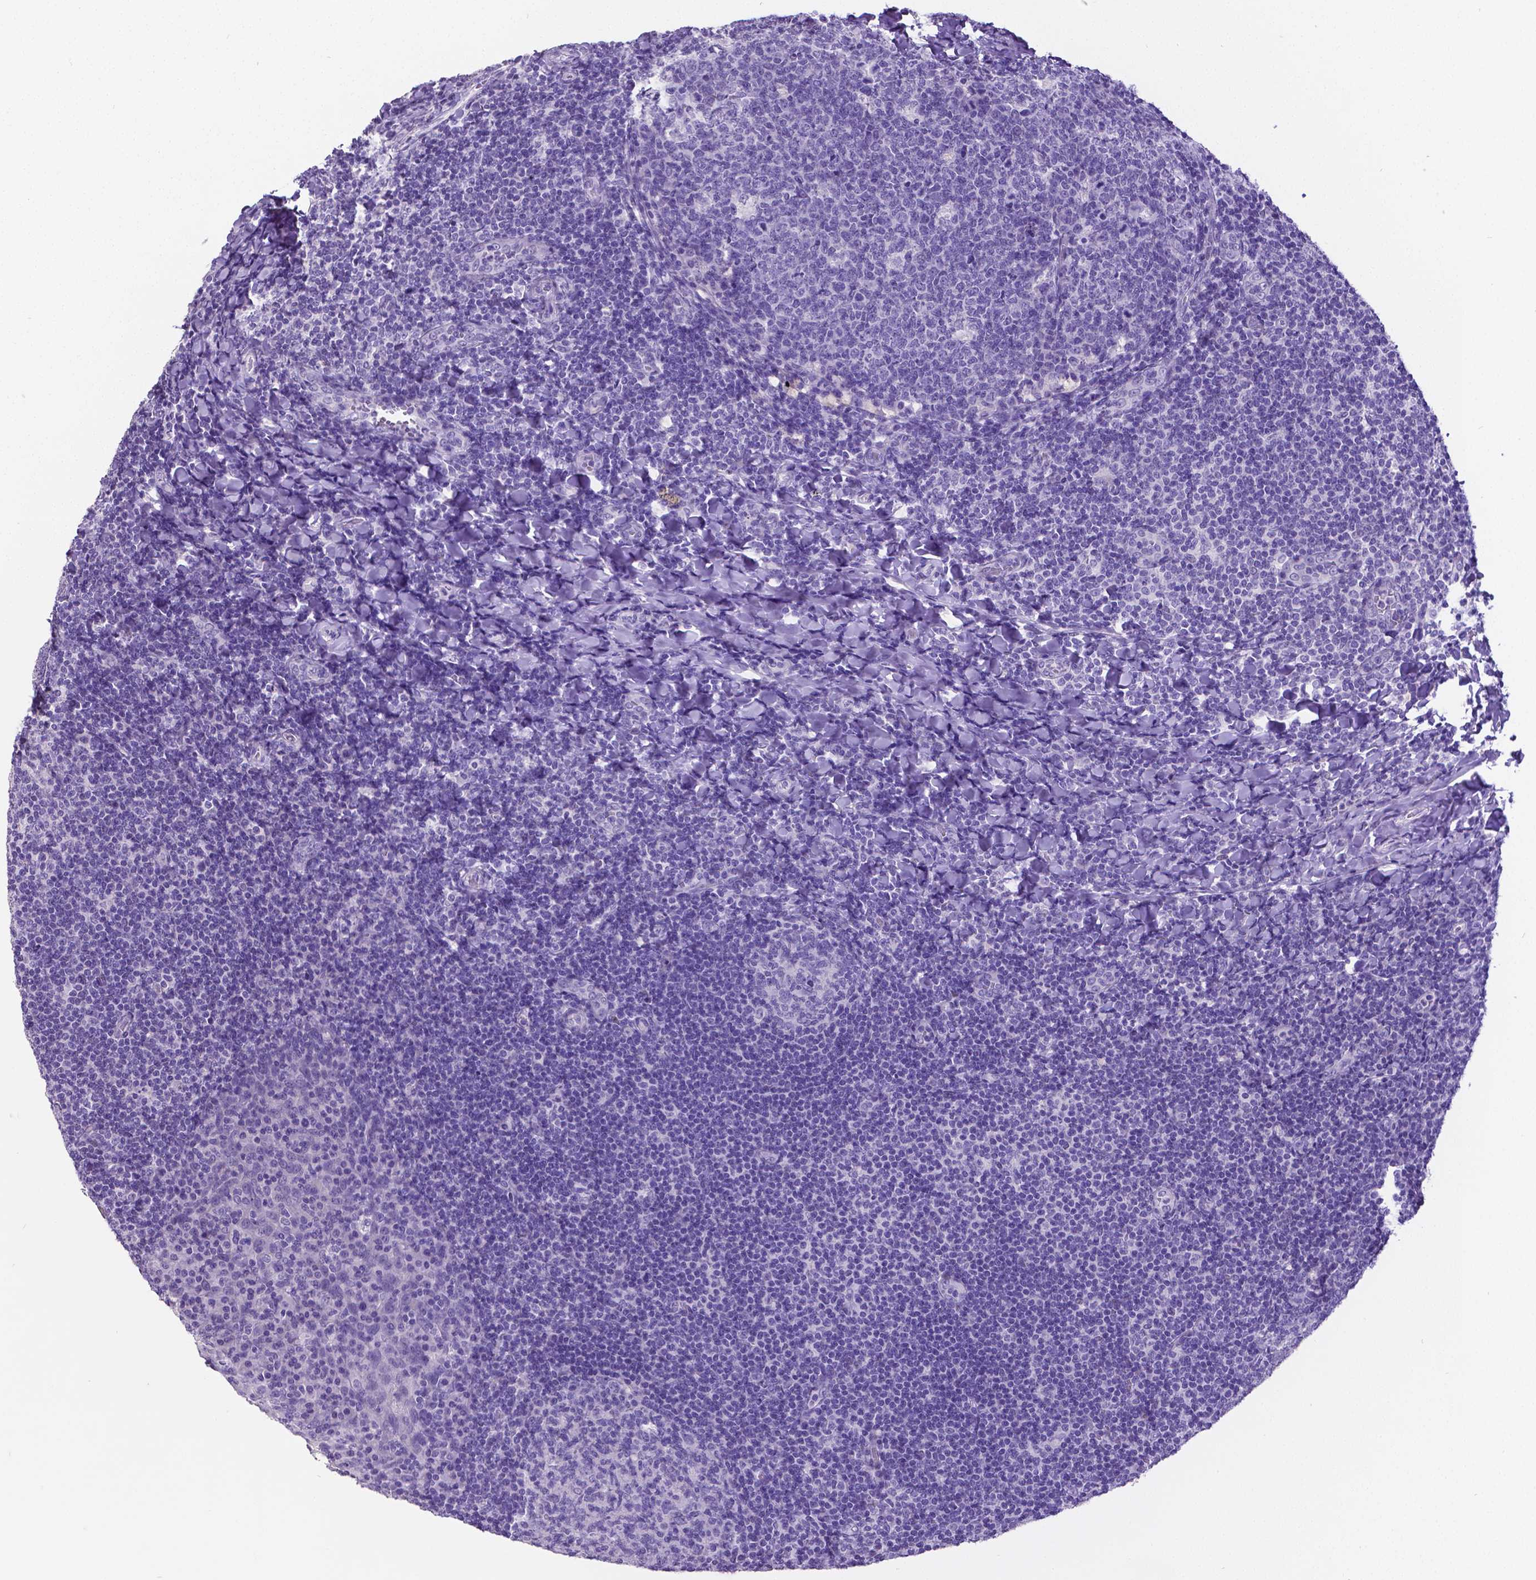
{"staining": {"intensity": "negative", "quantity": "none", "location": "none"}, "tissue": "tonsil", "cell_type": "Germinal center cells", "image_type": "normal", "snomed": [{"axis": "morphology", "description": "Normal tissue, NOS"}, {"axis": "topography", "description": "Tonsil"}], "caption": "High magnification brightfield microscopy of unremarkable tonsil stained with DAB (3,3'-diaminobenzidine) (brown) and counterstained with hematoxylin (blue): germinal center cells show no significant expression.", "gene": "SATB2", "patient": {"sex": "male", "age": 17}}